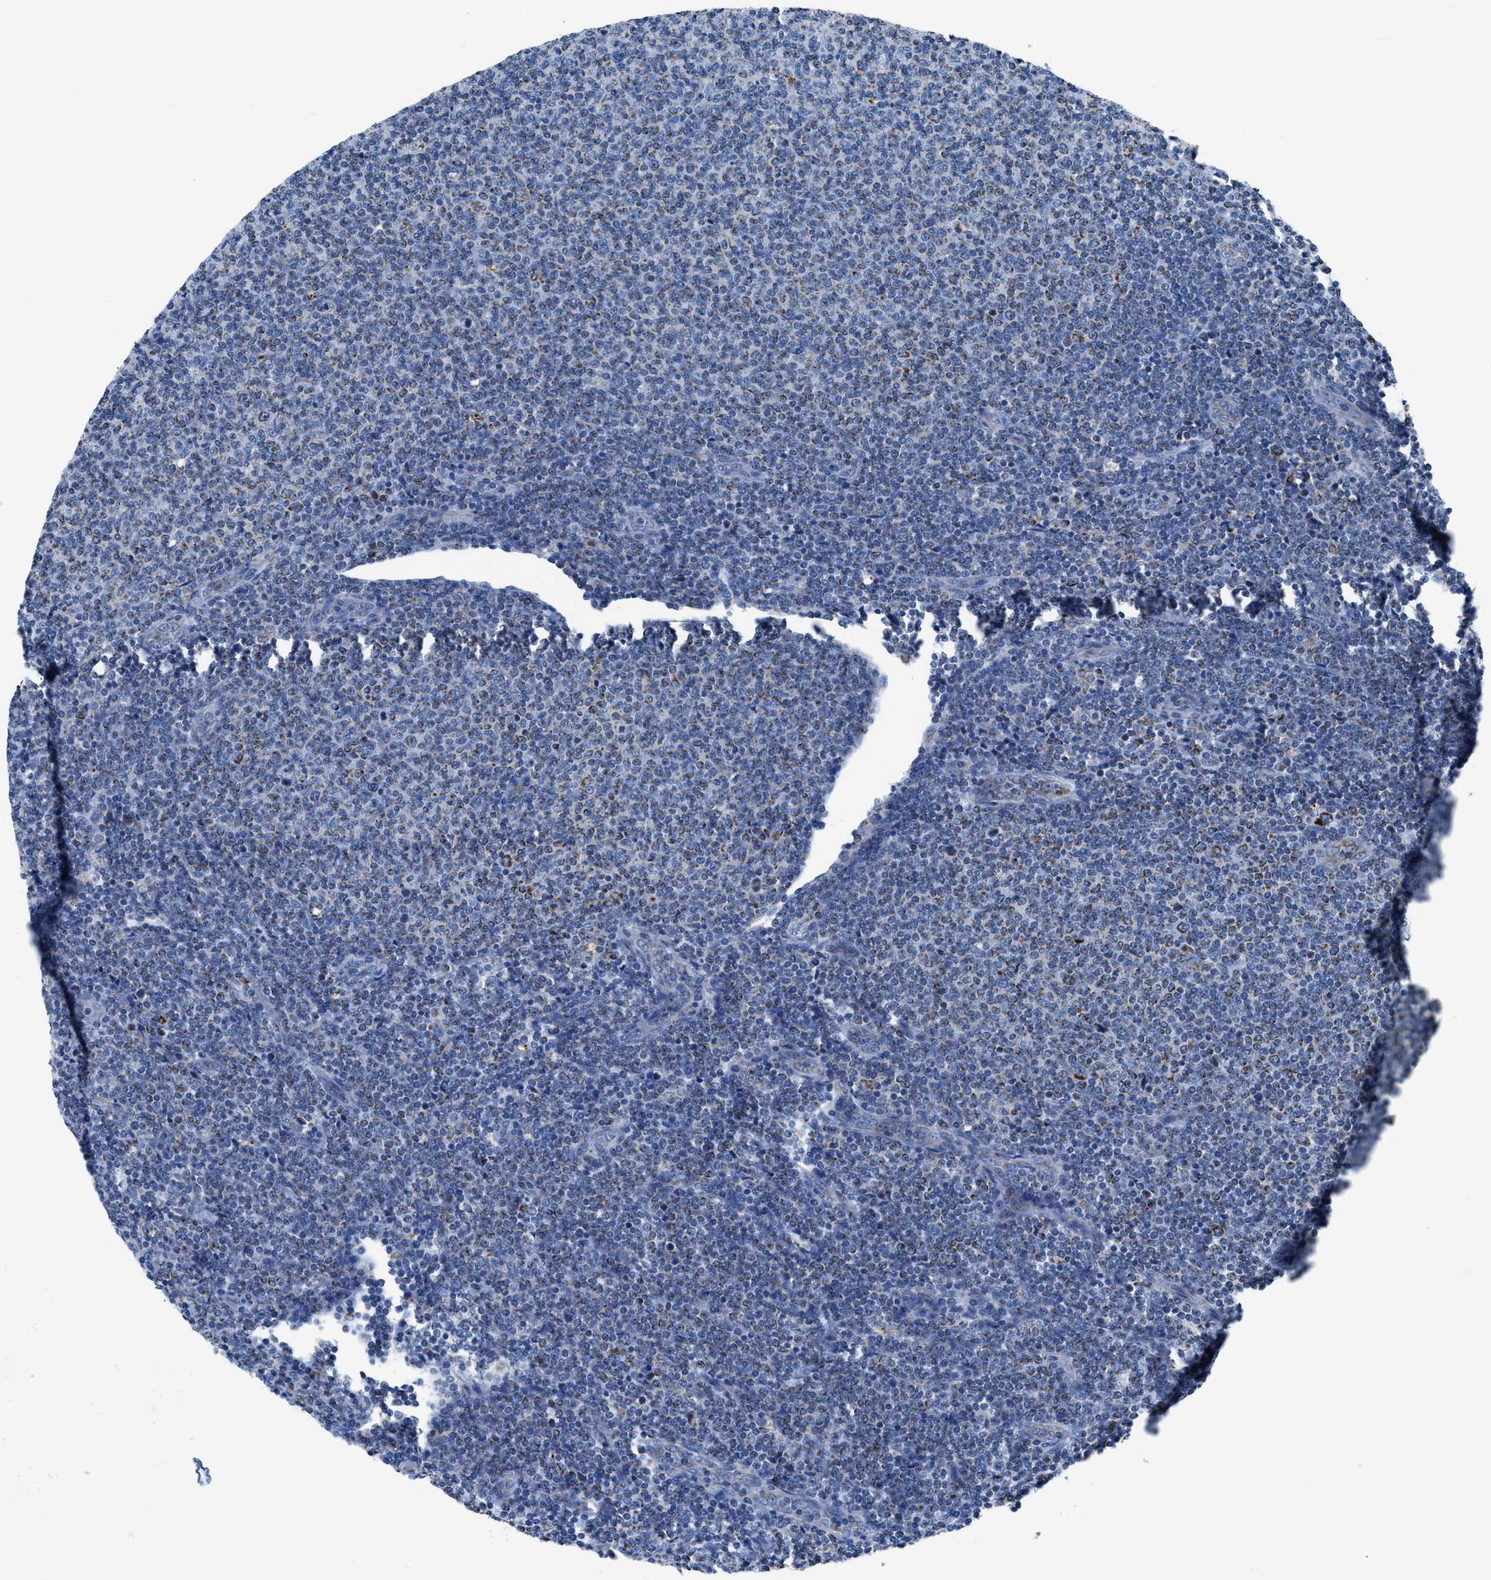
{"staining": {"intensity": "weak", "quantity": "<25%", "location": "cytoplasmic/membranous"}, "tissue": "lymphoma", "cell_type": "Tumor cells", "image_type": "cancer", "snomed": [{"axis": "morphology", "description": "Malignant lymphoma, non-Hodgkin's type, Low grade"}, {"axis": "topography", "description": "Lymph node"}], "caption": "Immunohistochemistry (IHC) of low-grade malignant lymphoma, non-Hodgkin's type displays no positivity in tumor cells. Brightfield microscopy of immunohistochemistry stained with DAB (brown) and hematoxylin (blue), captured at high magnification.", "gene": "ZDHHC3", "patient": {"sex": "male", "age": 66}}